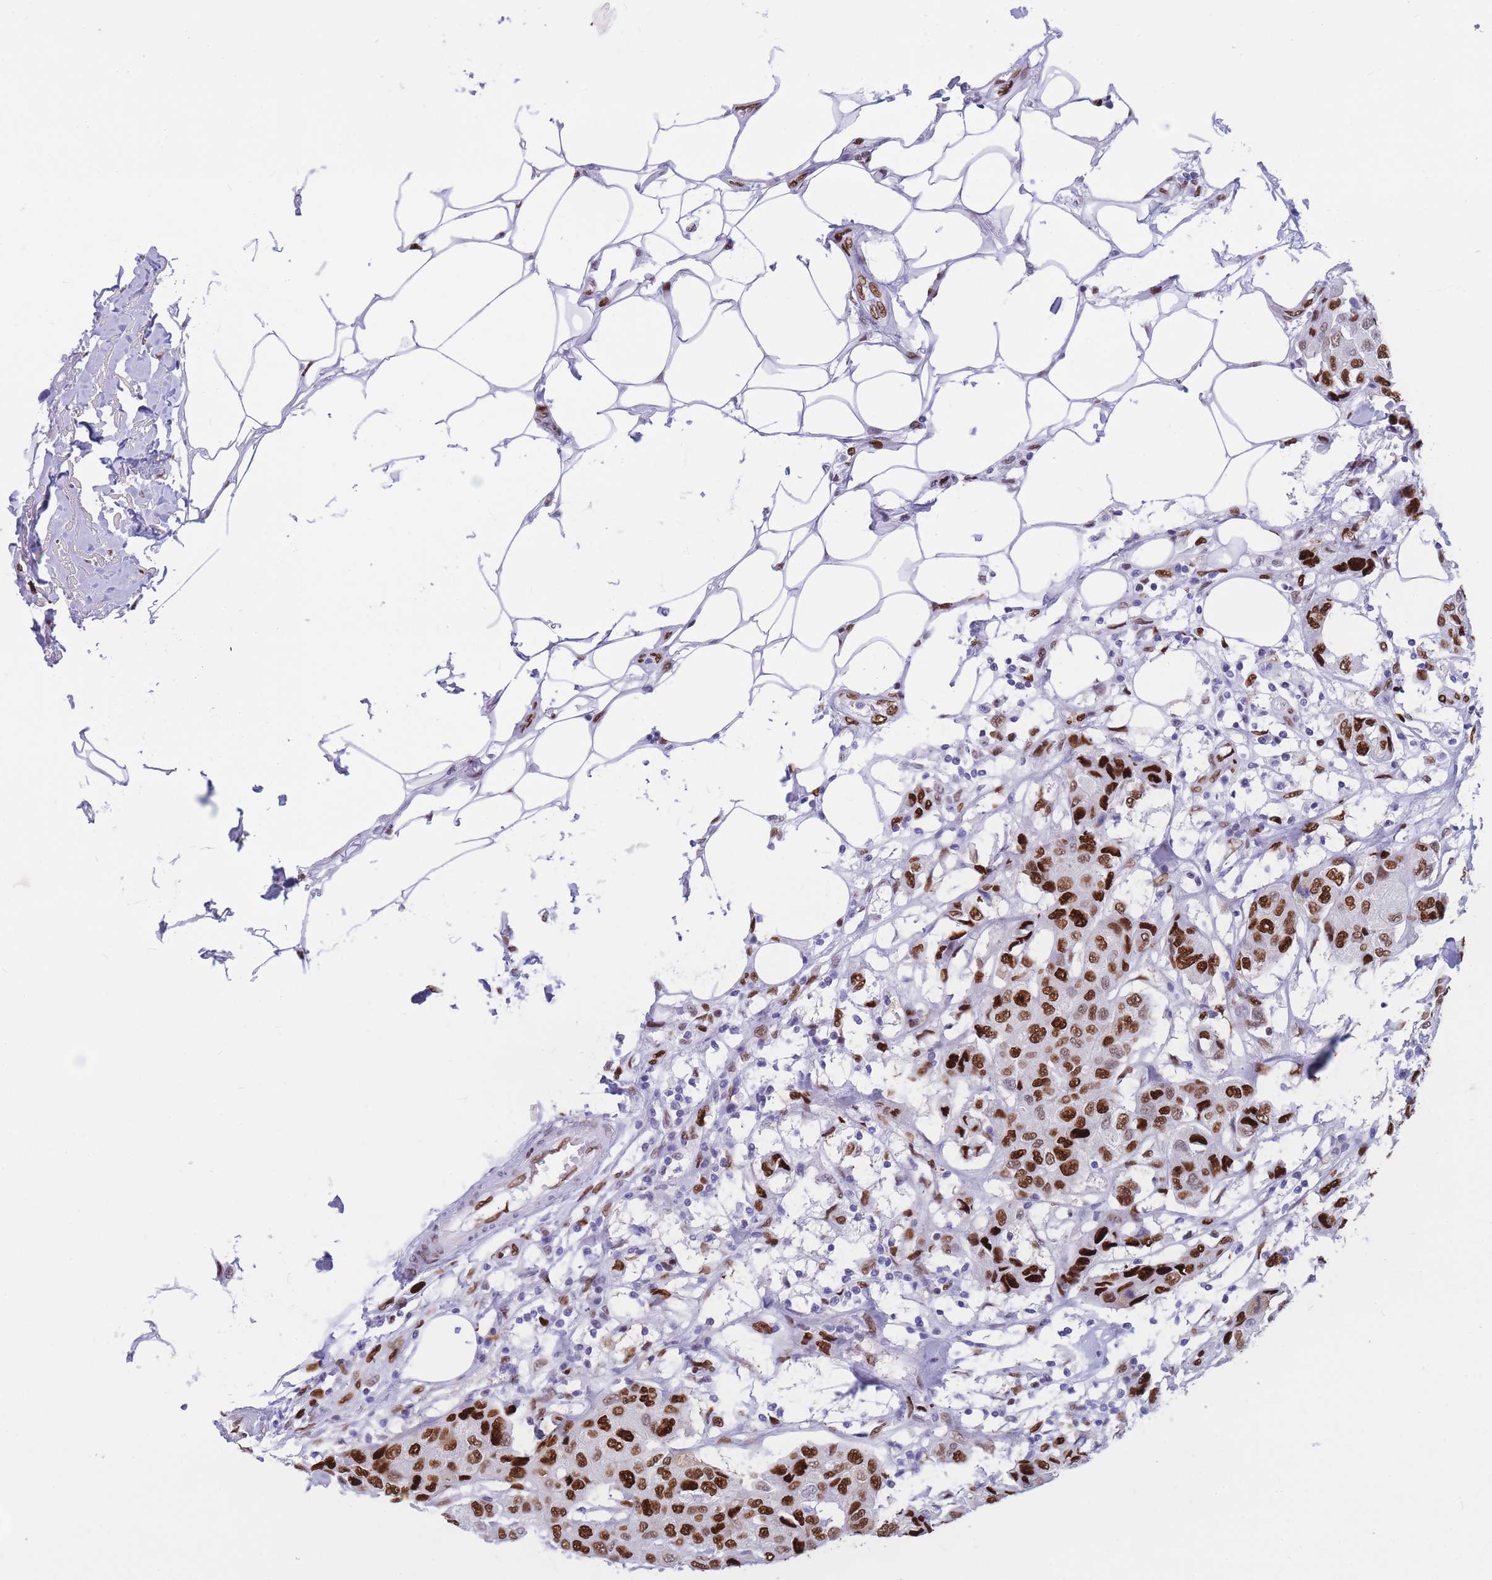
{"staining": {"intensity": "strong", "quantity": ">75%", "location": "nuclear"}, "tissue": "breast cancer", "cell_type": "Tumor cells", "image_type": "cancer", "snomed": [{"axis": "morphology", "description": "Duct carcinoma"}, {"axis": "topography", "description": "Breast"}], "caption": "Immunohistochemical staining of human invasive ductal carcinoma (breast) demonstrates high levels of strong nuclear protein expression in about >75% of tumor cells.", "gene": "NASP", "patient": {"sex": "female", "age": 80}}